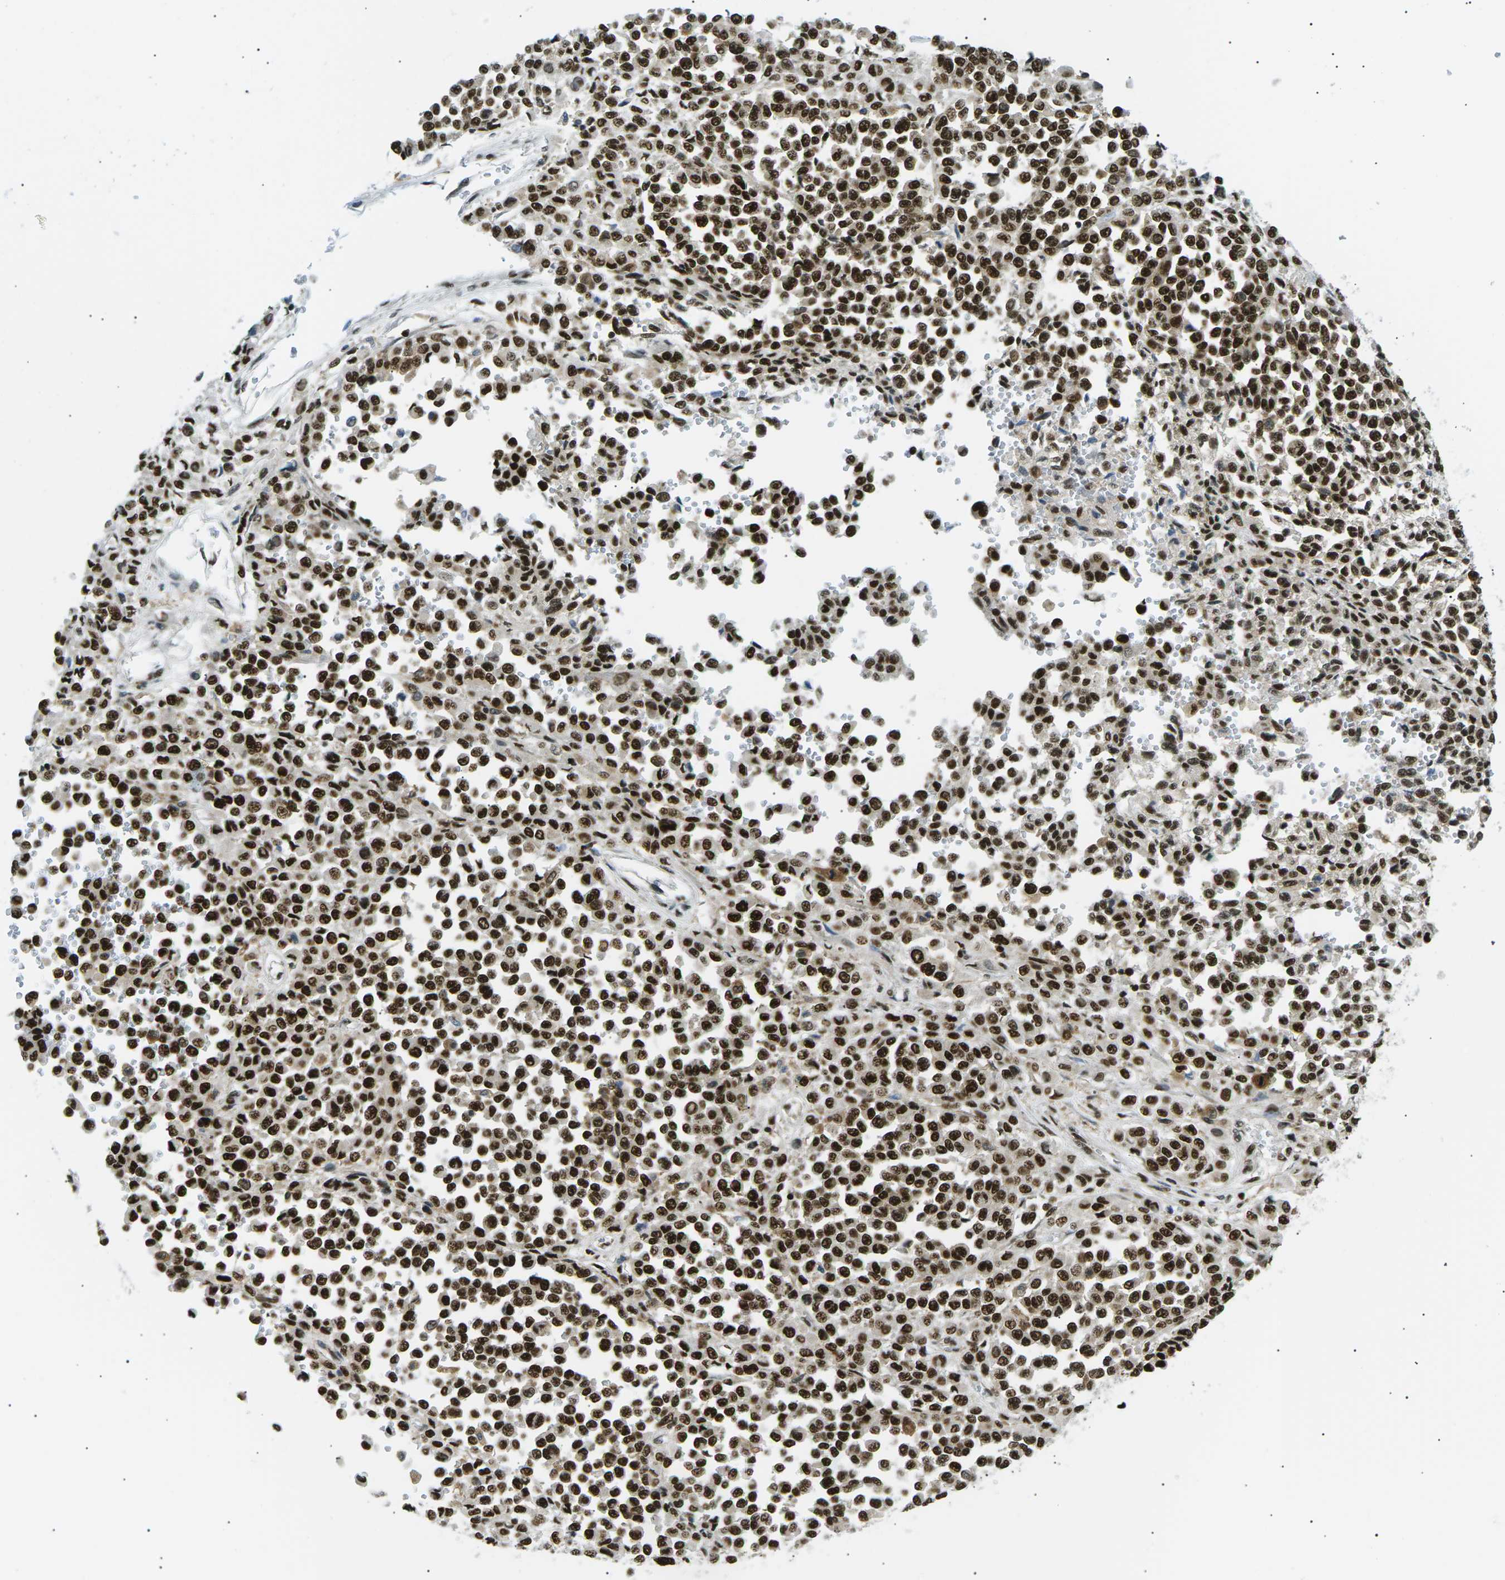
{"staining": {"intensity": "strong", "quantity": ">75%", "location": "nuclear"}, "tissue": "melanoma", "cell_type": "Tumor cells", "image_type": "cancer", "snomed": [{"axis": "morphology", "description": "Malignant melanoma, Metastatic site"}, {"axis": "topography", "description": "Pancreas"}], "caption": "Protein analysis of melanoma tissue demonstrates strong nuclear positivity in about >75% of tumor cells.", "gene": "RPA2", "patient": {"sex": "female", "age": 30}}